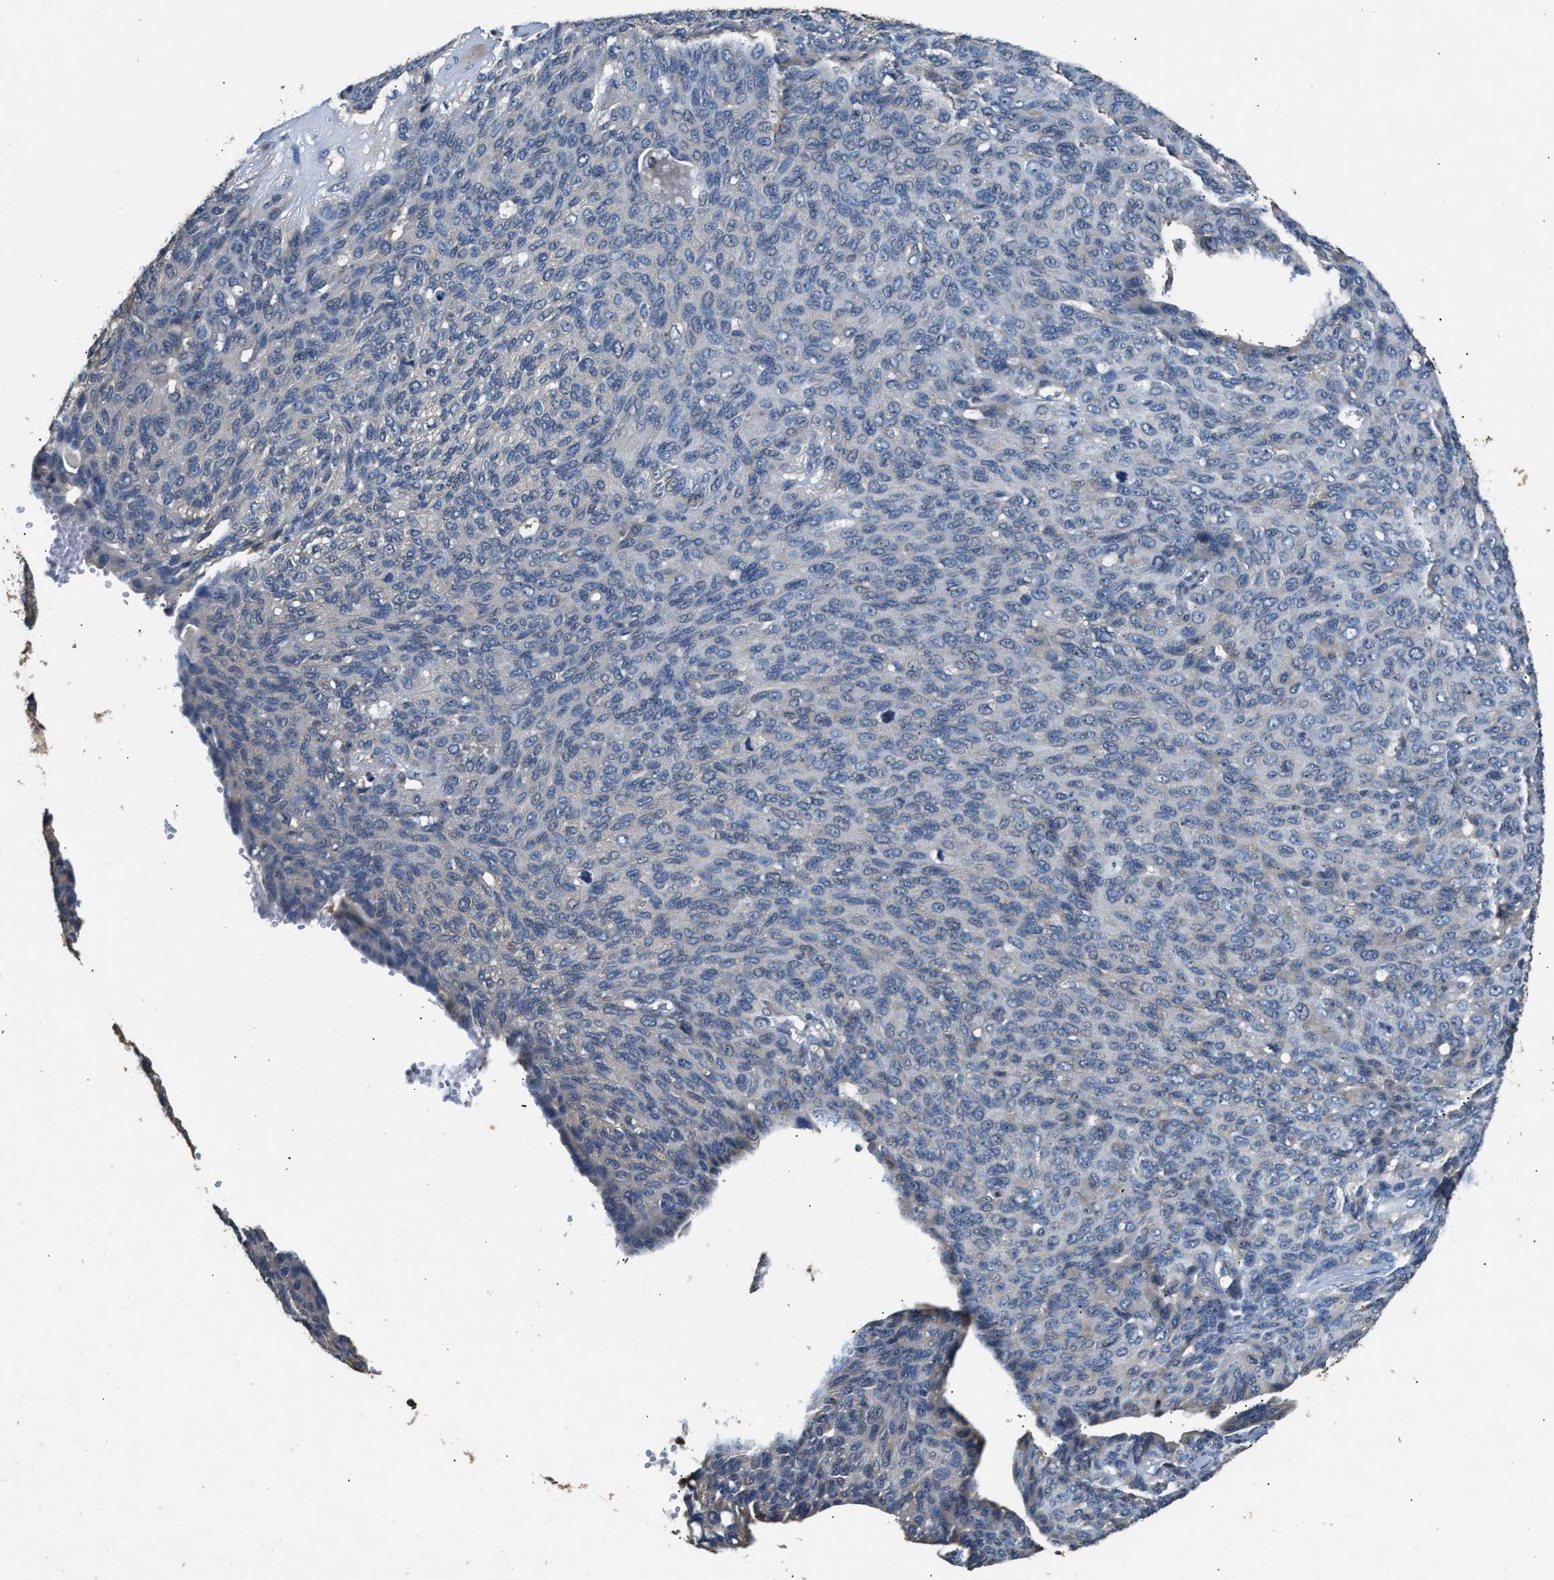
{"staining": {"intensity": "negative", "quantity": "none", "location": "none"}, "tissue": "ovarian cancer", "cell_type": "Tumor cells", "image_type": "cancer", "snomed": [{"axis": "morphology", "description": "Carcinoma, endometroid"}, {"axis": "topography", "description": "Ovary"}], "caption": "This photomicrograph is of ovarian cancer stained with immunohistochemistry to label a protein in brown with the nuclei are counter-stained blue. There is no positivity in tumor cells.", "gene": "CHUK", "patient": {"sex": "female", "age": 60}}